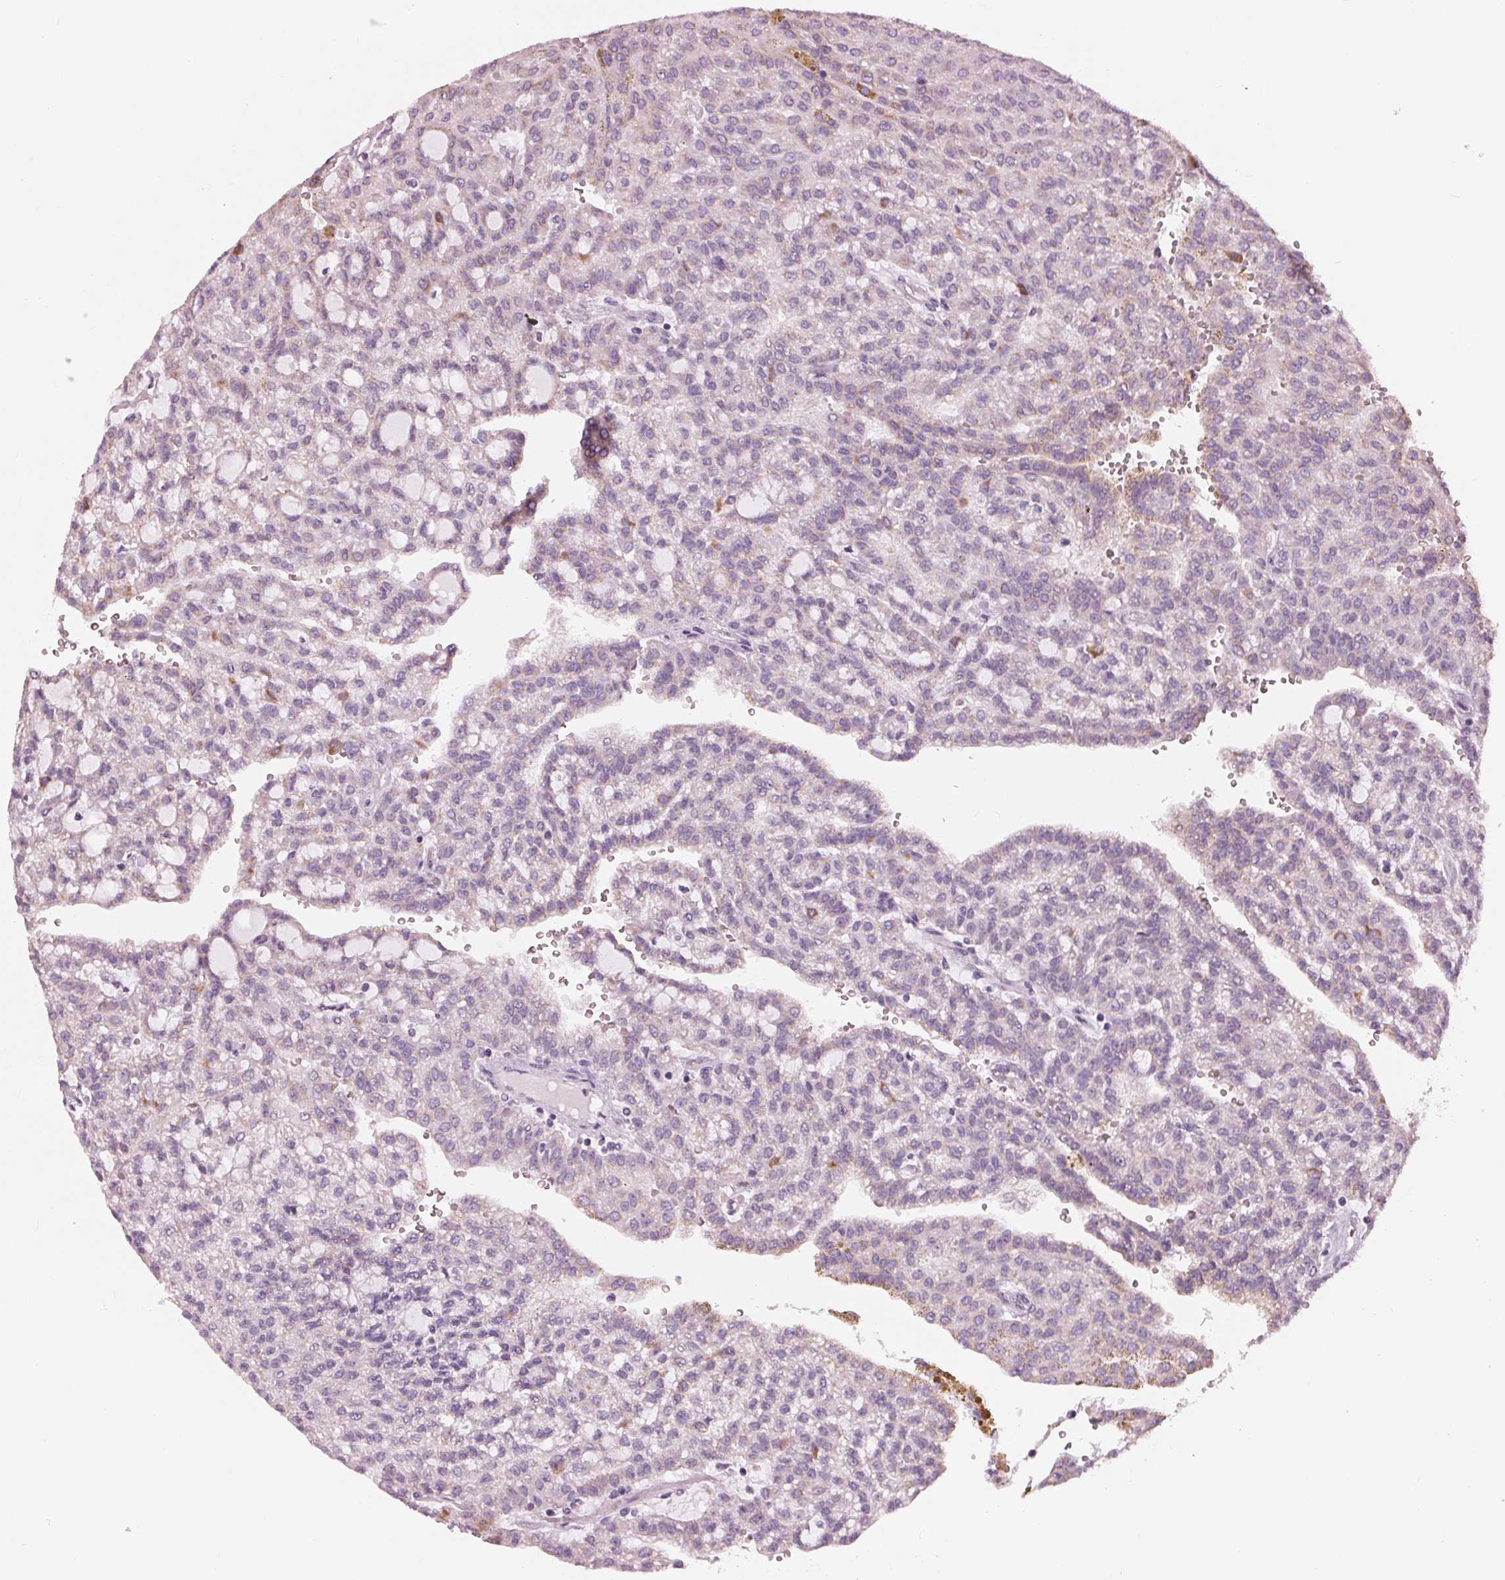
{"staining": {"intensity": "negative", "quantity": "none", "location": "none"}, "tissue": "renal cancer", "cell_type": "Tumor cells", "image_type": "cancer", "snomed": [{"axis": "morphology", "description": "Adenocarcinoma, NOS"}, {"axis": "topography", "description": "Kidney"}], "caption": "Immunohistochemistry (IHC) micrograph of neoplastic tissue: human adenocarcinoma (renal) stained with DAB exhibits no significant protein positivity in tumor cells.", "gene": "SAMD4A", "patient": {"sex": "male", "age": 63}}